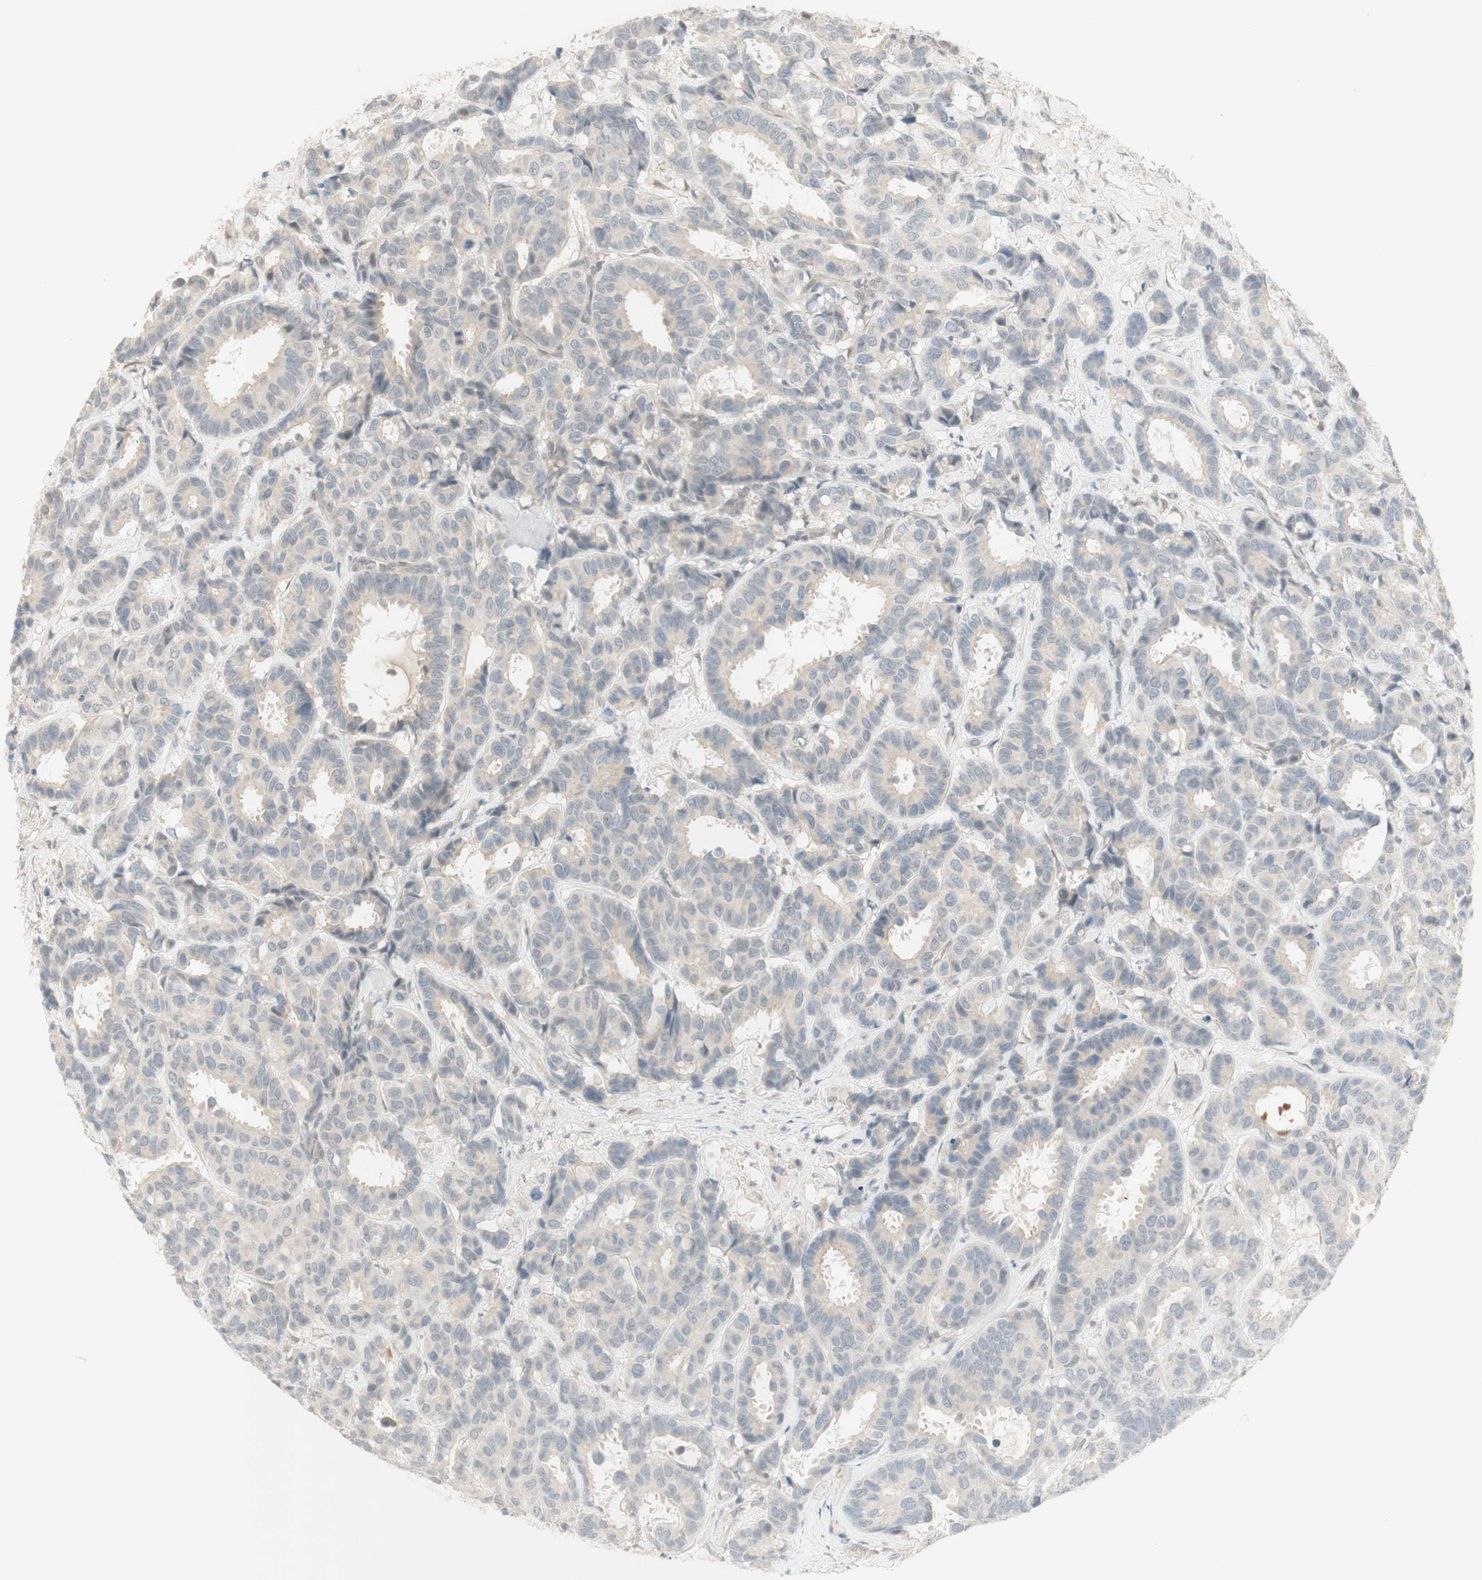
{"staining": {"intensity": "negative", "quantity": "none", "location": "none"}, "tissue": "breast cancer", "cell_type": "Tumor cells", "image_type": "cancer", "snomed": [{"axis": "morphology", "description": "Duct carcinoma"}, {"axis": "topography", "description": "Breast"}], "caption": "Tumor cells show no significant protein expression in breast cancer (invasive ductal carcinoma).", "gene": "PLCD4", "patient": {"sex": "female", "age": 87}}